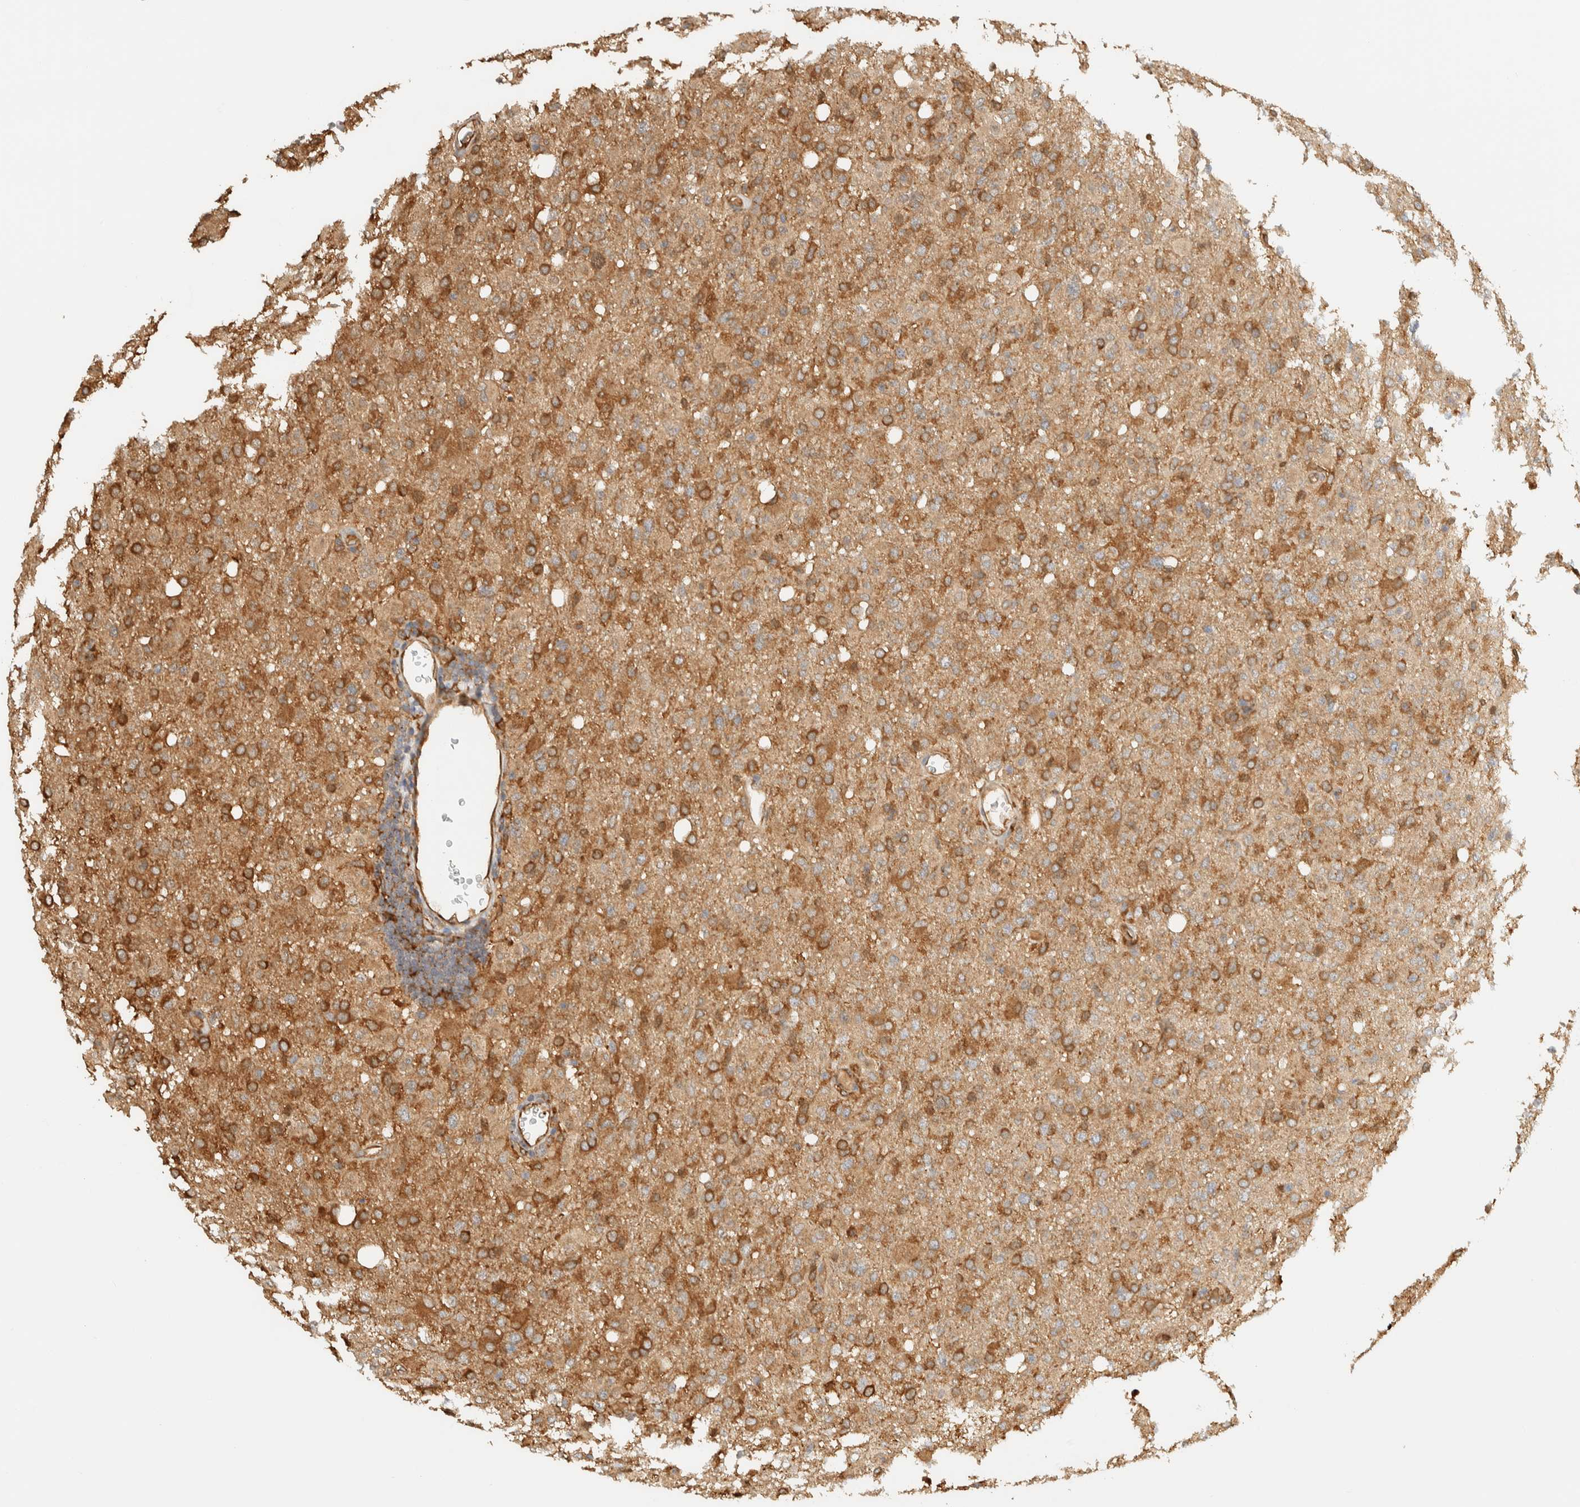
{"staining": {"intensity": "moderate", "quantity": ">75%", "location": "cytoplasmic/membranous"}, "tissue": "glioma", "cell_type": "Tumor cells", "image_type": "cancer", "snomed": [{"axis": "morphology", "description": "Glioma, malignant, High grade"}, {"axis": "topography", "description": "Brain"}], "caption": "Malignant glioma (high-grade) was stained to show a protein in brown. There is medium levels of moderate cytoplasmic/membranous positivity in about >75% of tumor cells.", "gene": "TMEM192", "patient": {"sex": "female", "age": 57}}